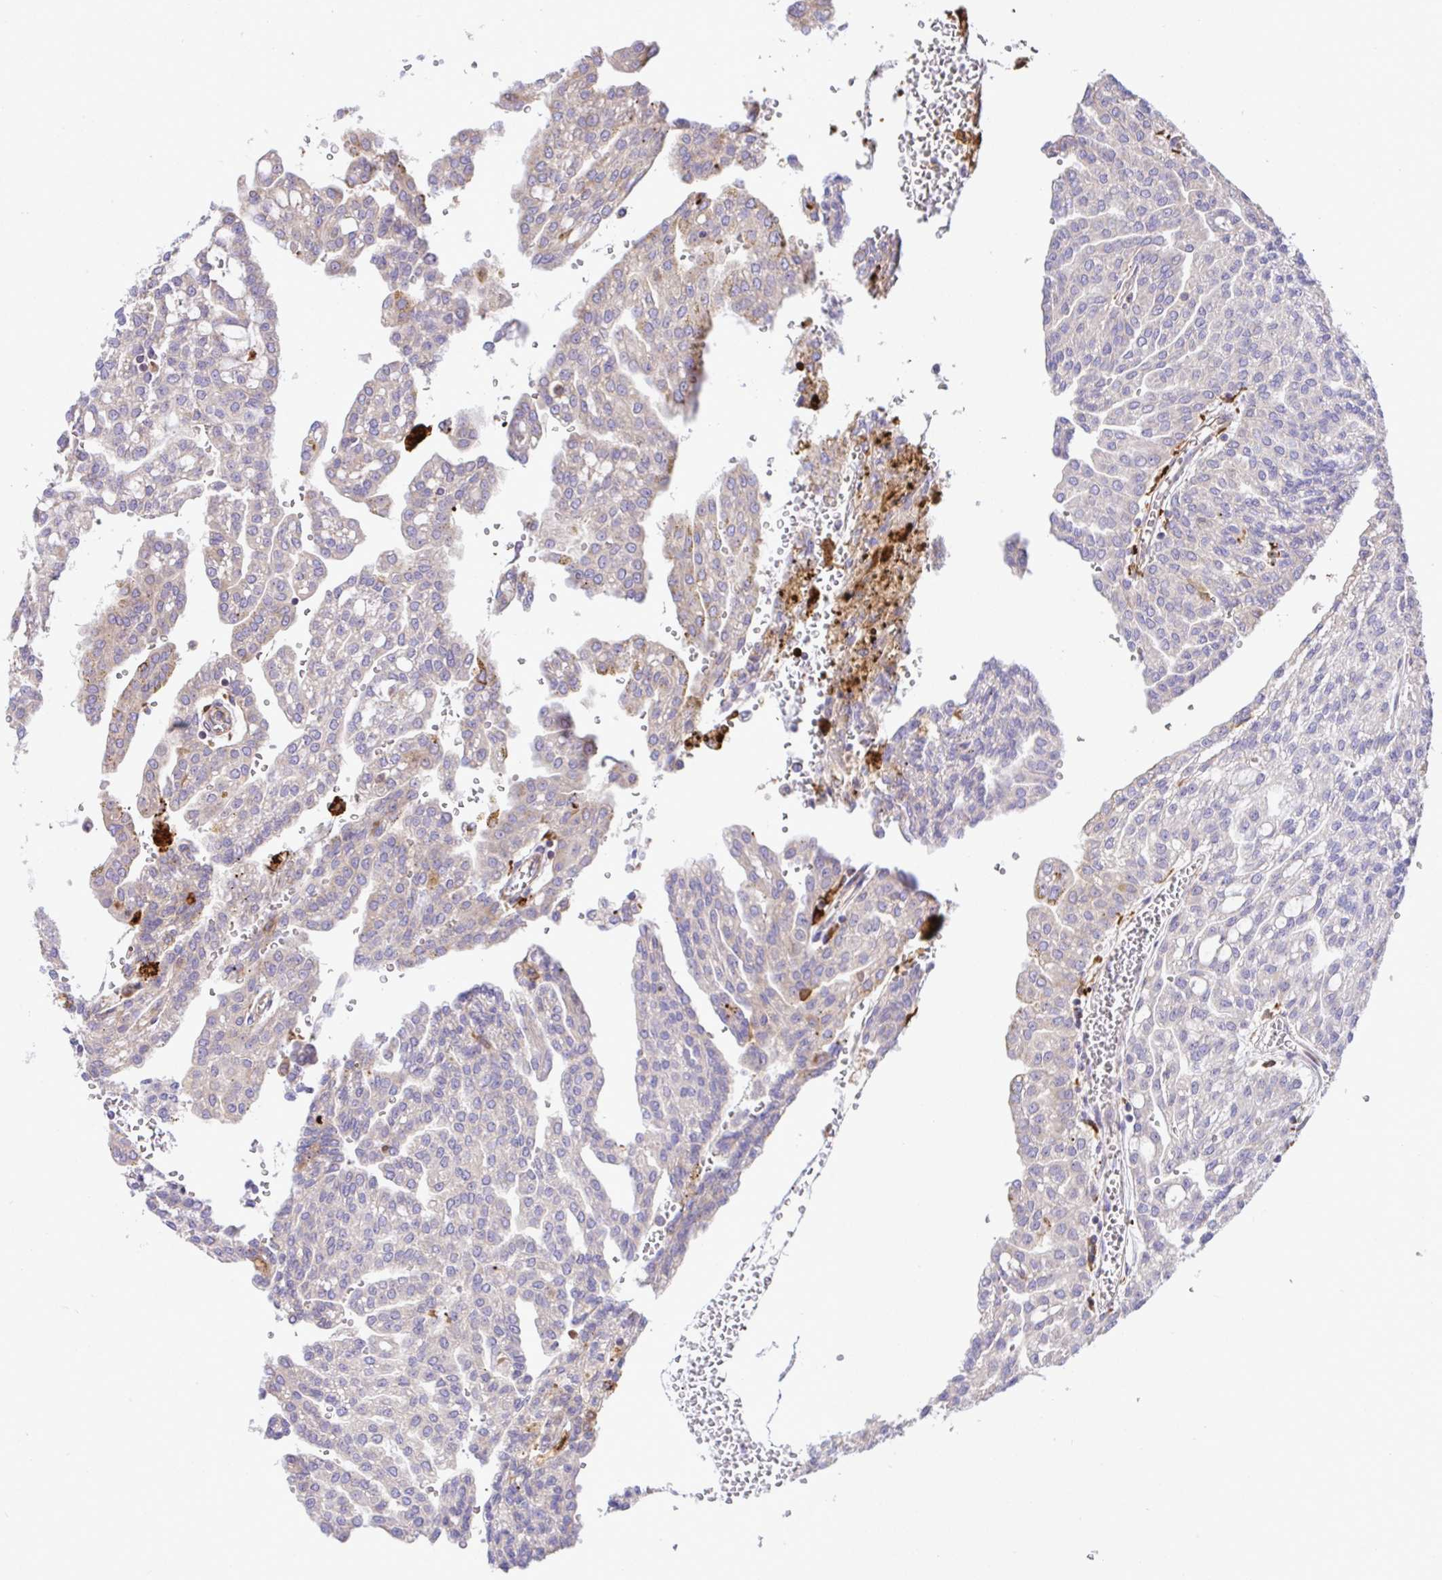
{"staining": {"intensity": "negative", "quantity": "none", "location": "none"}, "tissue": "renal cancer", "cell_type": "Tumor cells", "image_type": "cancer", "snomed": [{"axis": "morphology", "description": "Adenocarcinoma, NOS"}, {"axis": "topography", "description": "Kidney"}], "caption": "Immunohistochemistry (IHC) histopathology image of human renal cancer (adenocarcinoma) stained for a protein (brown), which reveals no staining in tumor cells.", "gene": "GRID2", "patient": {"sex": "male", "age": 63}}